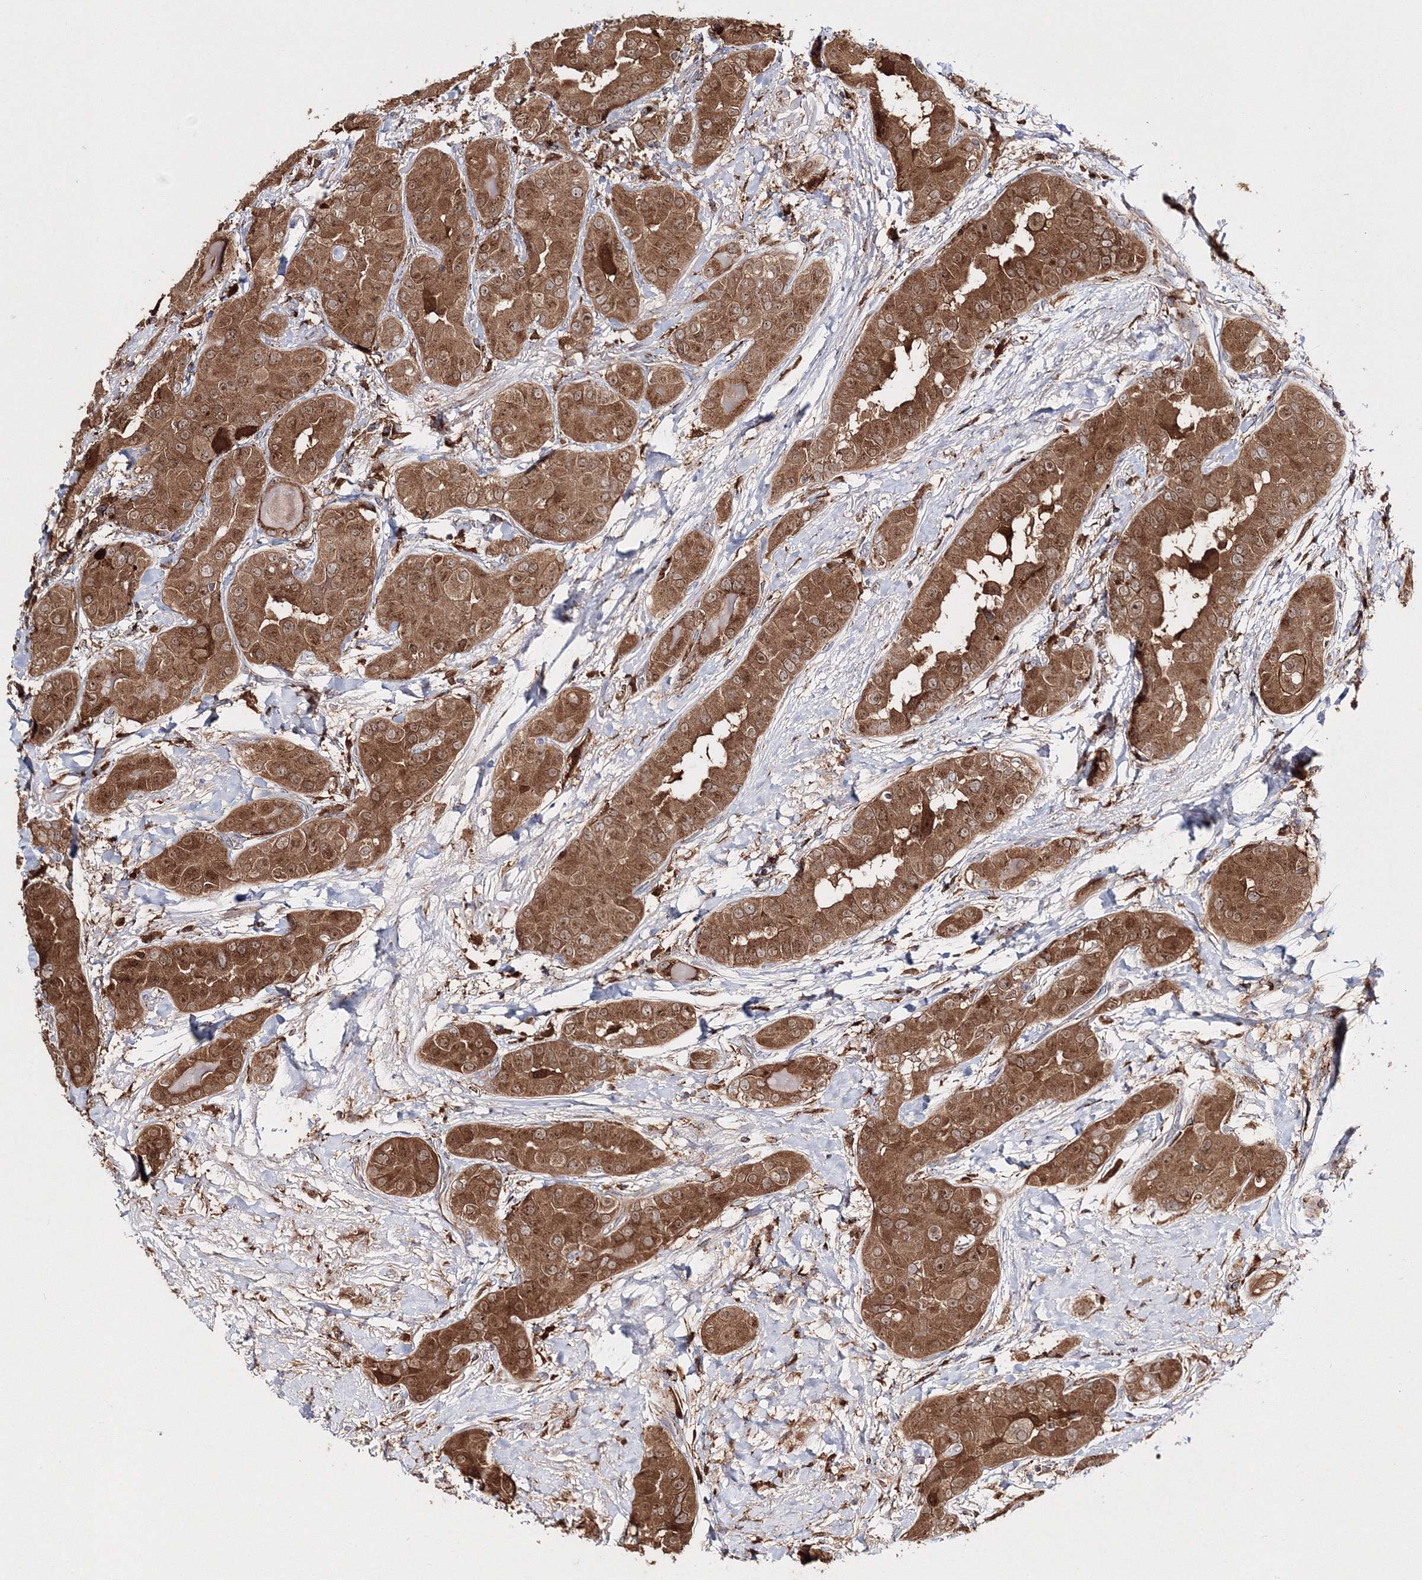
{"staining": {"intensity": "strong", "quantity": ">75%", "location": "cytoplasmic/membranous"}, "tissue": "thyroid cancer", "cell_type": "Tumor cells", "image_type": "cancer", "snomed": [{"axis": "morphology", "description": "Papillary adenocarcinoma, NOS"}, {"axis": "topography", "description": "Thyroid gland"}], "caption": "Papillary adenocarcinoma (thyroid) stained with DAB immunohistochemistry (IHC) shows high levels of strong cytoplasmic/membranous staining in approximately >75% of tumor cells.", "gene": "ARCN1", "patient": {"sex": "male", "age": 33}}